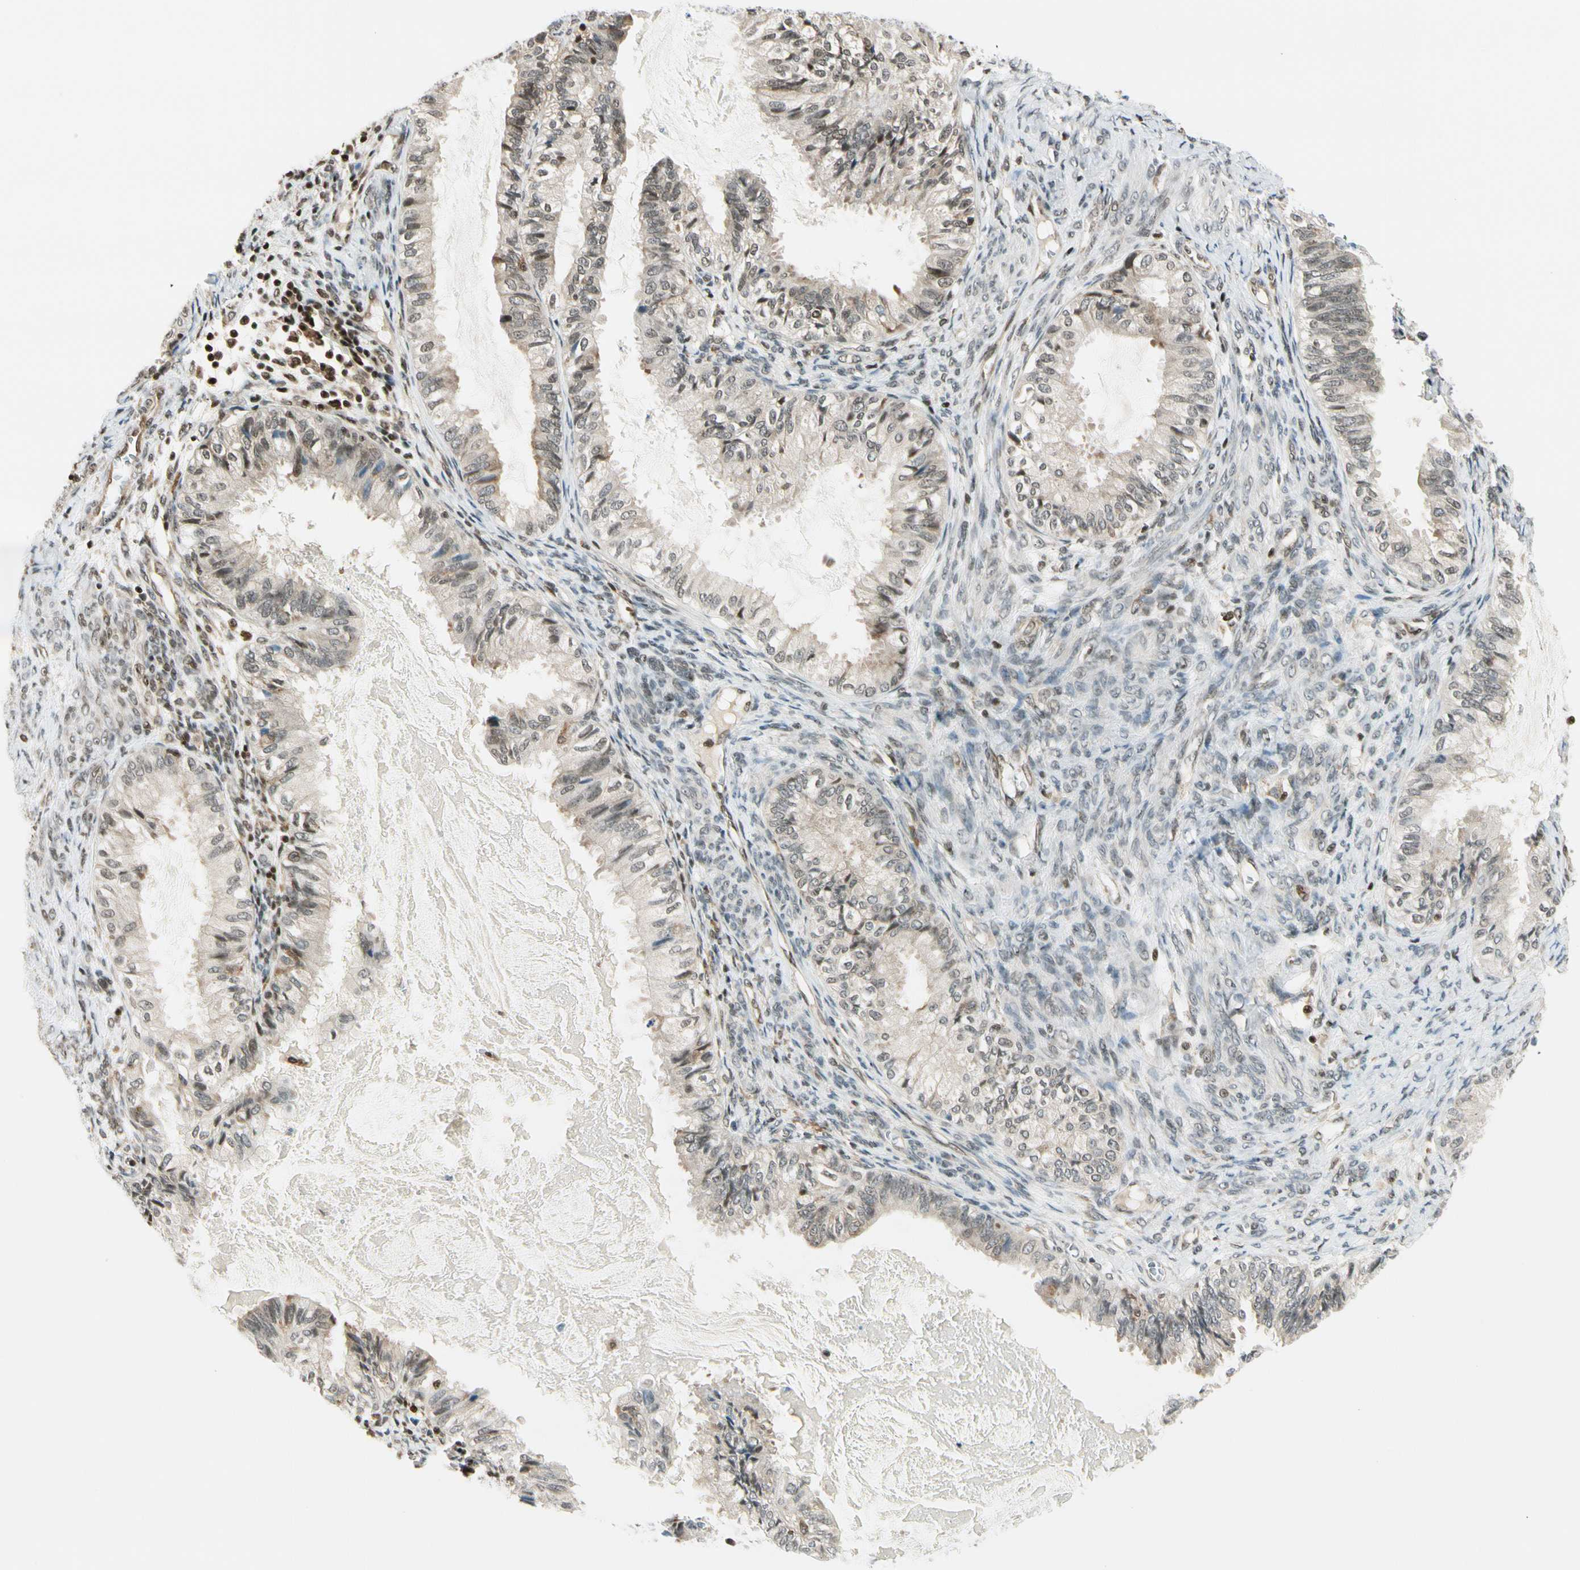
{"staining": {"intensity": "weak", "quantity": "<25%", "location": "cytoplasmic/membranous"}, "tissue": "cervical cancer", "cell_type": "Tumor cells", "image_type": "cancer", "snomed": [{"axis": "morphology", "description": "Normal tissue, NOS"}, {"axis": "morphology", "description": "Adenocarcinoma, NOS"}, {"axis": "topography", "description": "Cervix"}, {"axis": "topography", "description": "Endometrium"}], "caption": "Tumor cells show no significant positivity in cervical cancer (adenocarcinoma). (IHC, brightfield microscopy, high magnification).", "gene": "DAXX", "patient": {"sex": "female", "age": 86}}